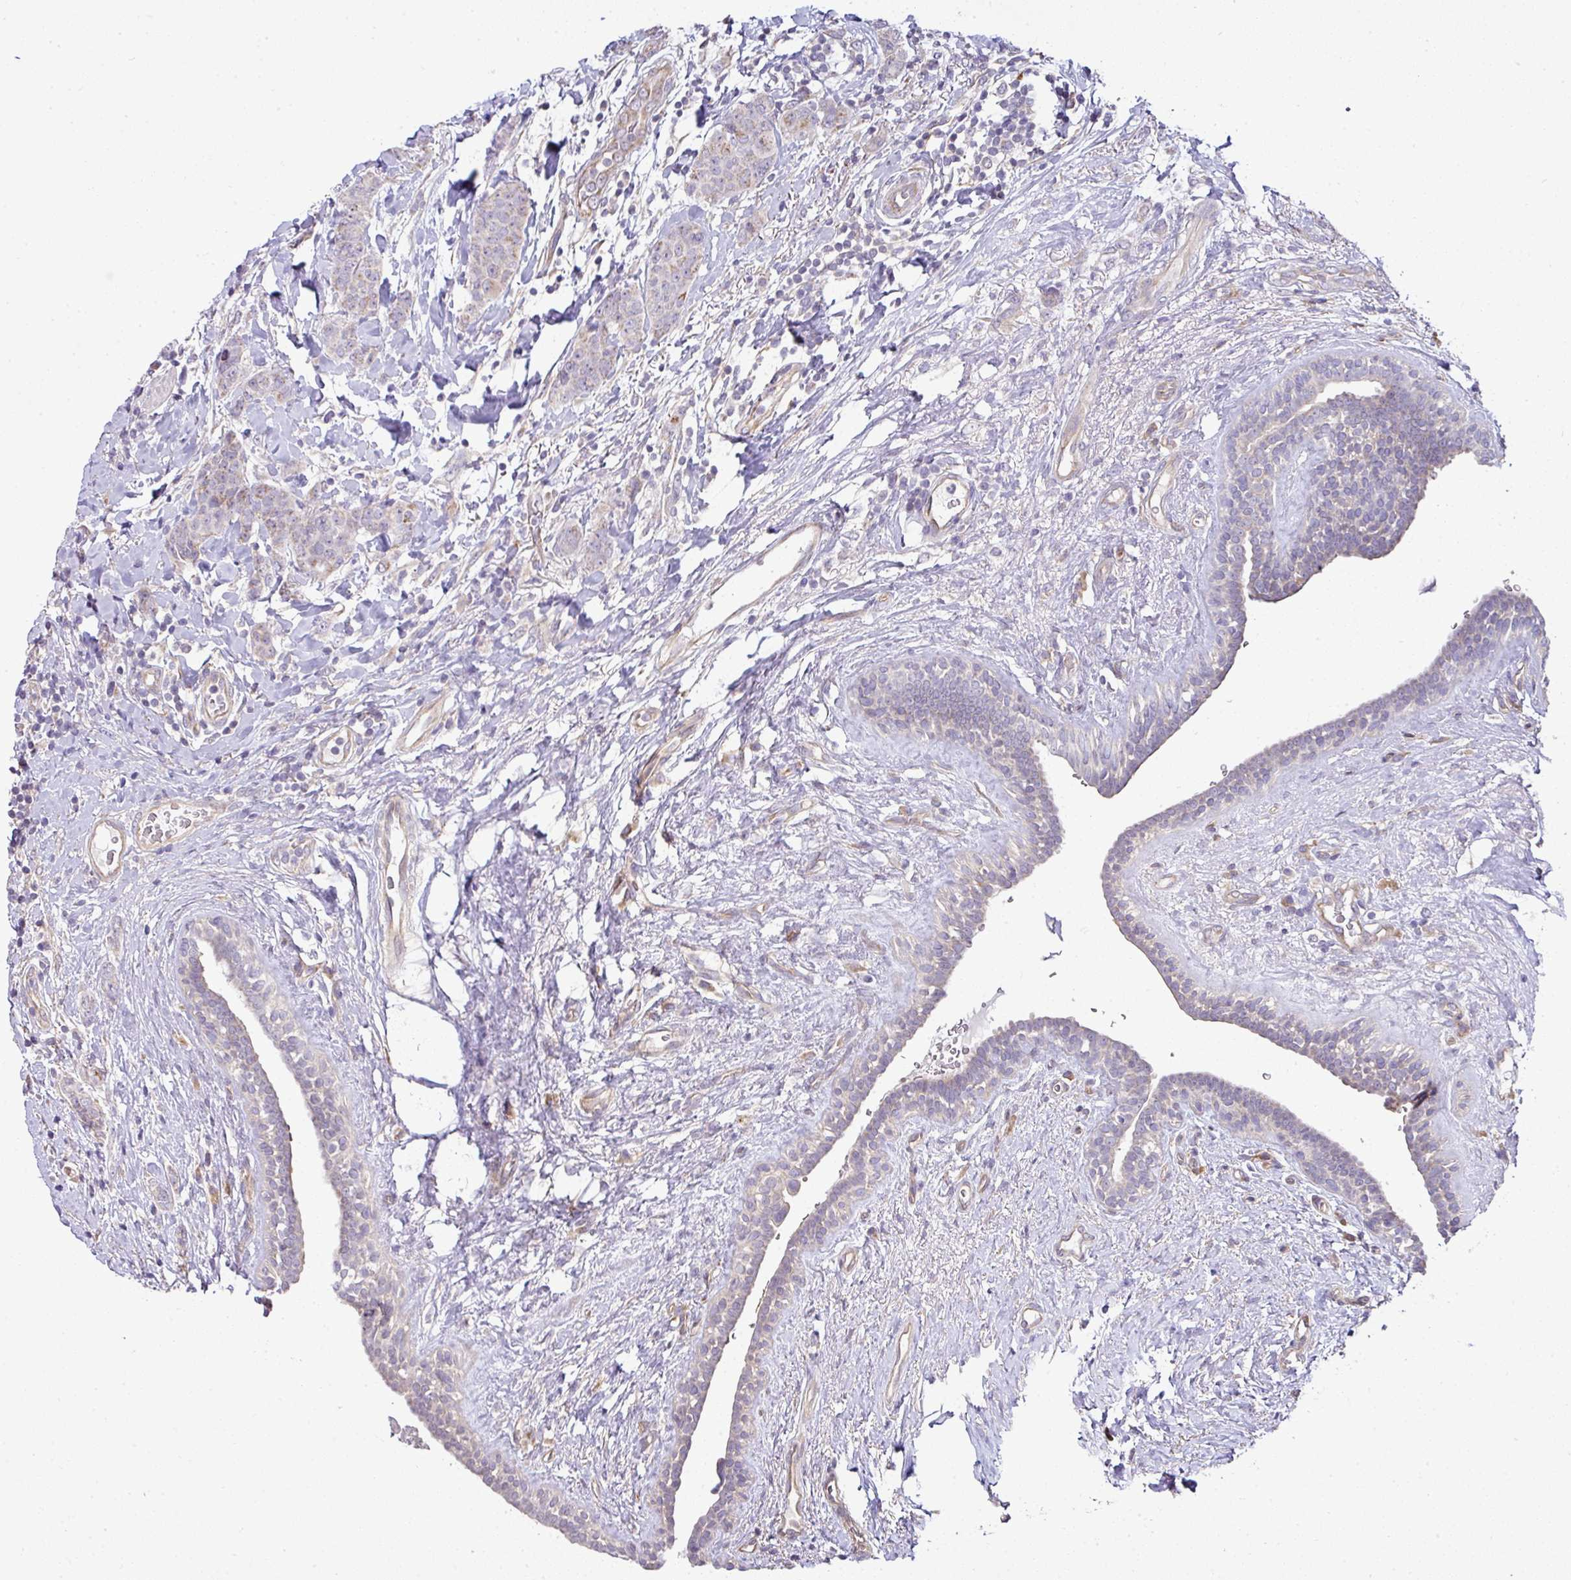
{"staining": {"intensity": "weak", "quantity": "<25%", "location": "cytoplasmic/membranous"}, "tissue": "breast cancer", "cell_type": "Tumor cells", "image_type": "cancer", "snomed": [{"axis": "morphology", "description": "Duct carcinoma"}, {"axis": "topography", "description": "Breast"}], "caption": "There is no significant staining in tumor cells of intraductal carcinoma (breast).", "gene": "TIMMDC1", "patient": {"sex": "female", "age": 40}}